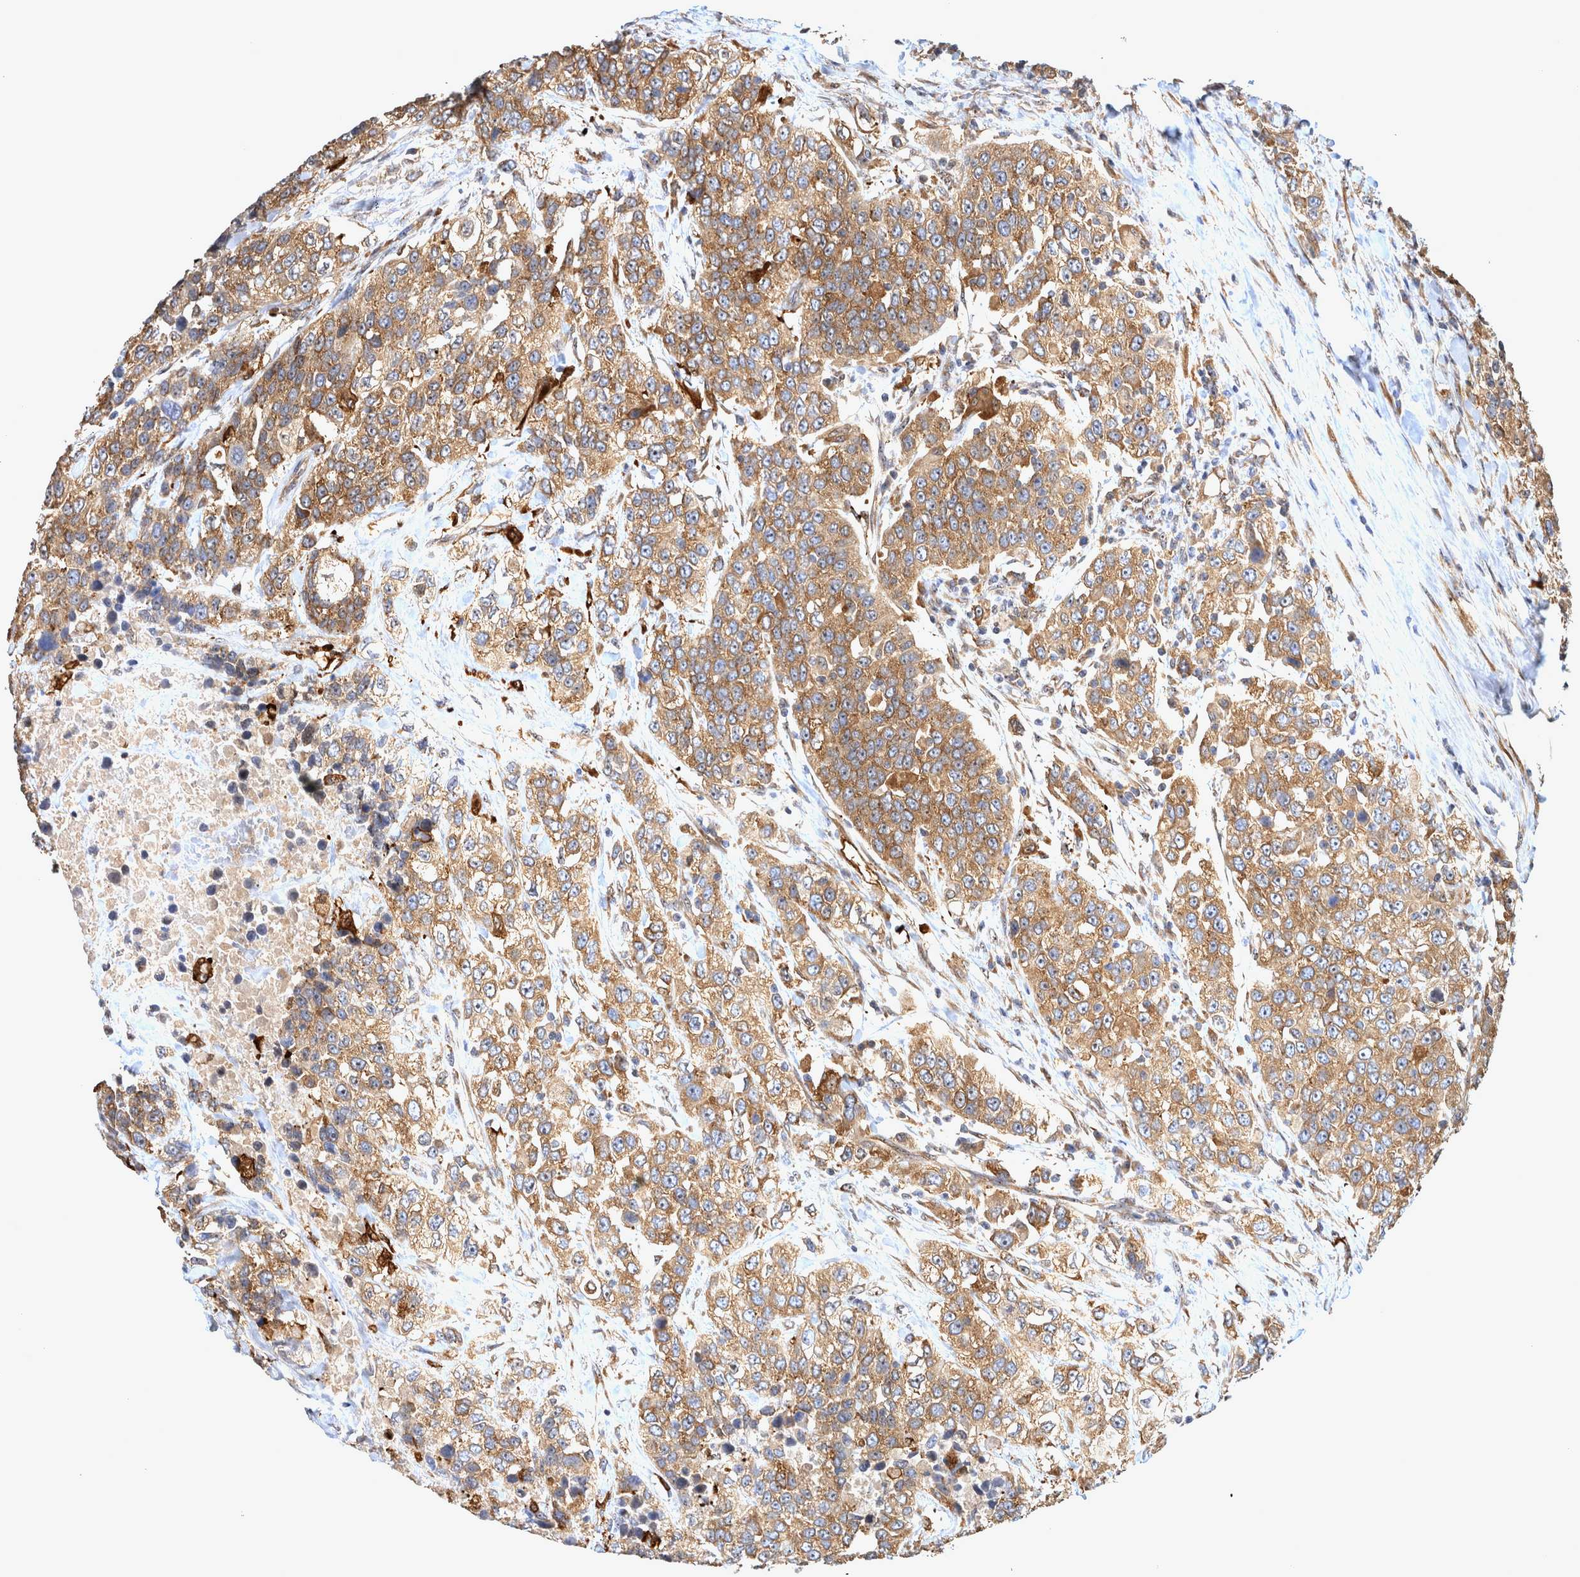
{"staining": {"intensity": "moderate", "quantity": ">75%", "location": "cytoplasmic/membranous"}, "tissue": "urothelial cancer", "cell_type": "Tumor cells", "image_type": "cancer", "snomed": [{"axis": "morphology", "description": "Urothelial carcinoma, High grade"}, {"axis": "topography", "description": "Urinary bladder"}], "caption": "Brown immunohistochemical staining in human urothelial carcinoma (high-grade) demonstrates moderate cytoplasmic/membranous expression in about >75% of tumor cells.", "gene": "ATXN2", "patient": {"sex": "female", "age": 80}}